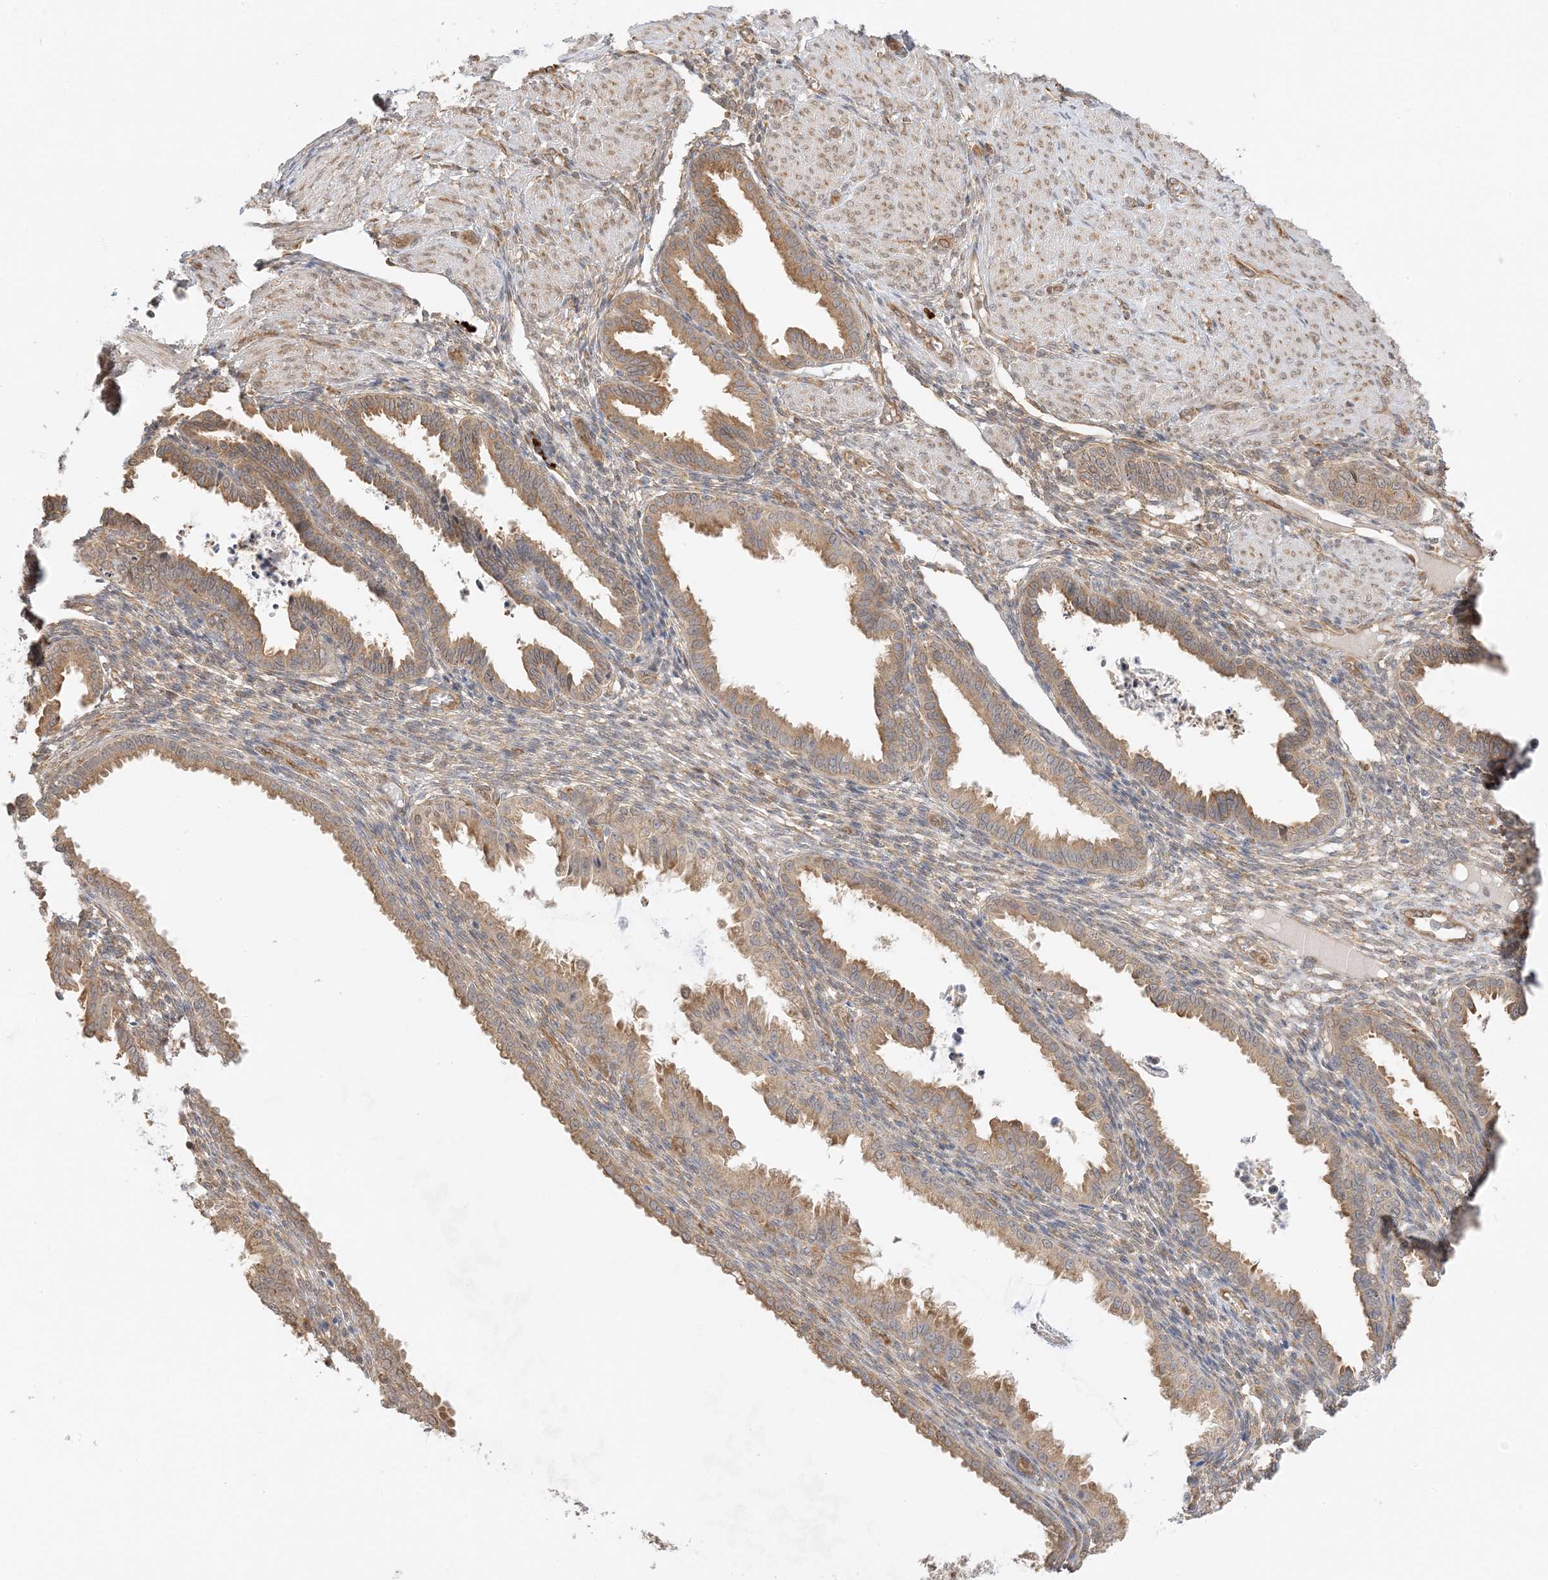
{"staining": {"intensity": "weak", "quantity": "<25%", "location": "cytoplasmic/membranous"}, "tissue": "endometrium", "cell_type": "Cells in endometrial stroma", "image_type": "normal", "snomed": [{"axis": "morphology", "description": "Normal tissue, NOS"}, {"axis": "topography", "description": "Endometrium"}], "caption": "DAB immunohistochemical staining of unremarkable endometrium demonstrates no significant positivity in cells in endometrial stroma.", "gene": "UBAP2L", "patient": {"sex": "female", "age": 33}}